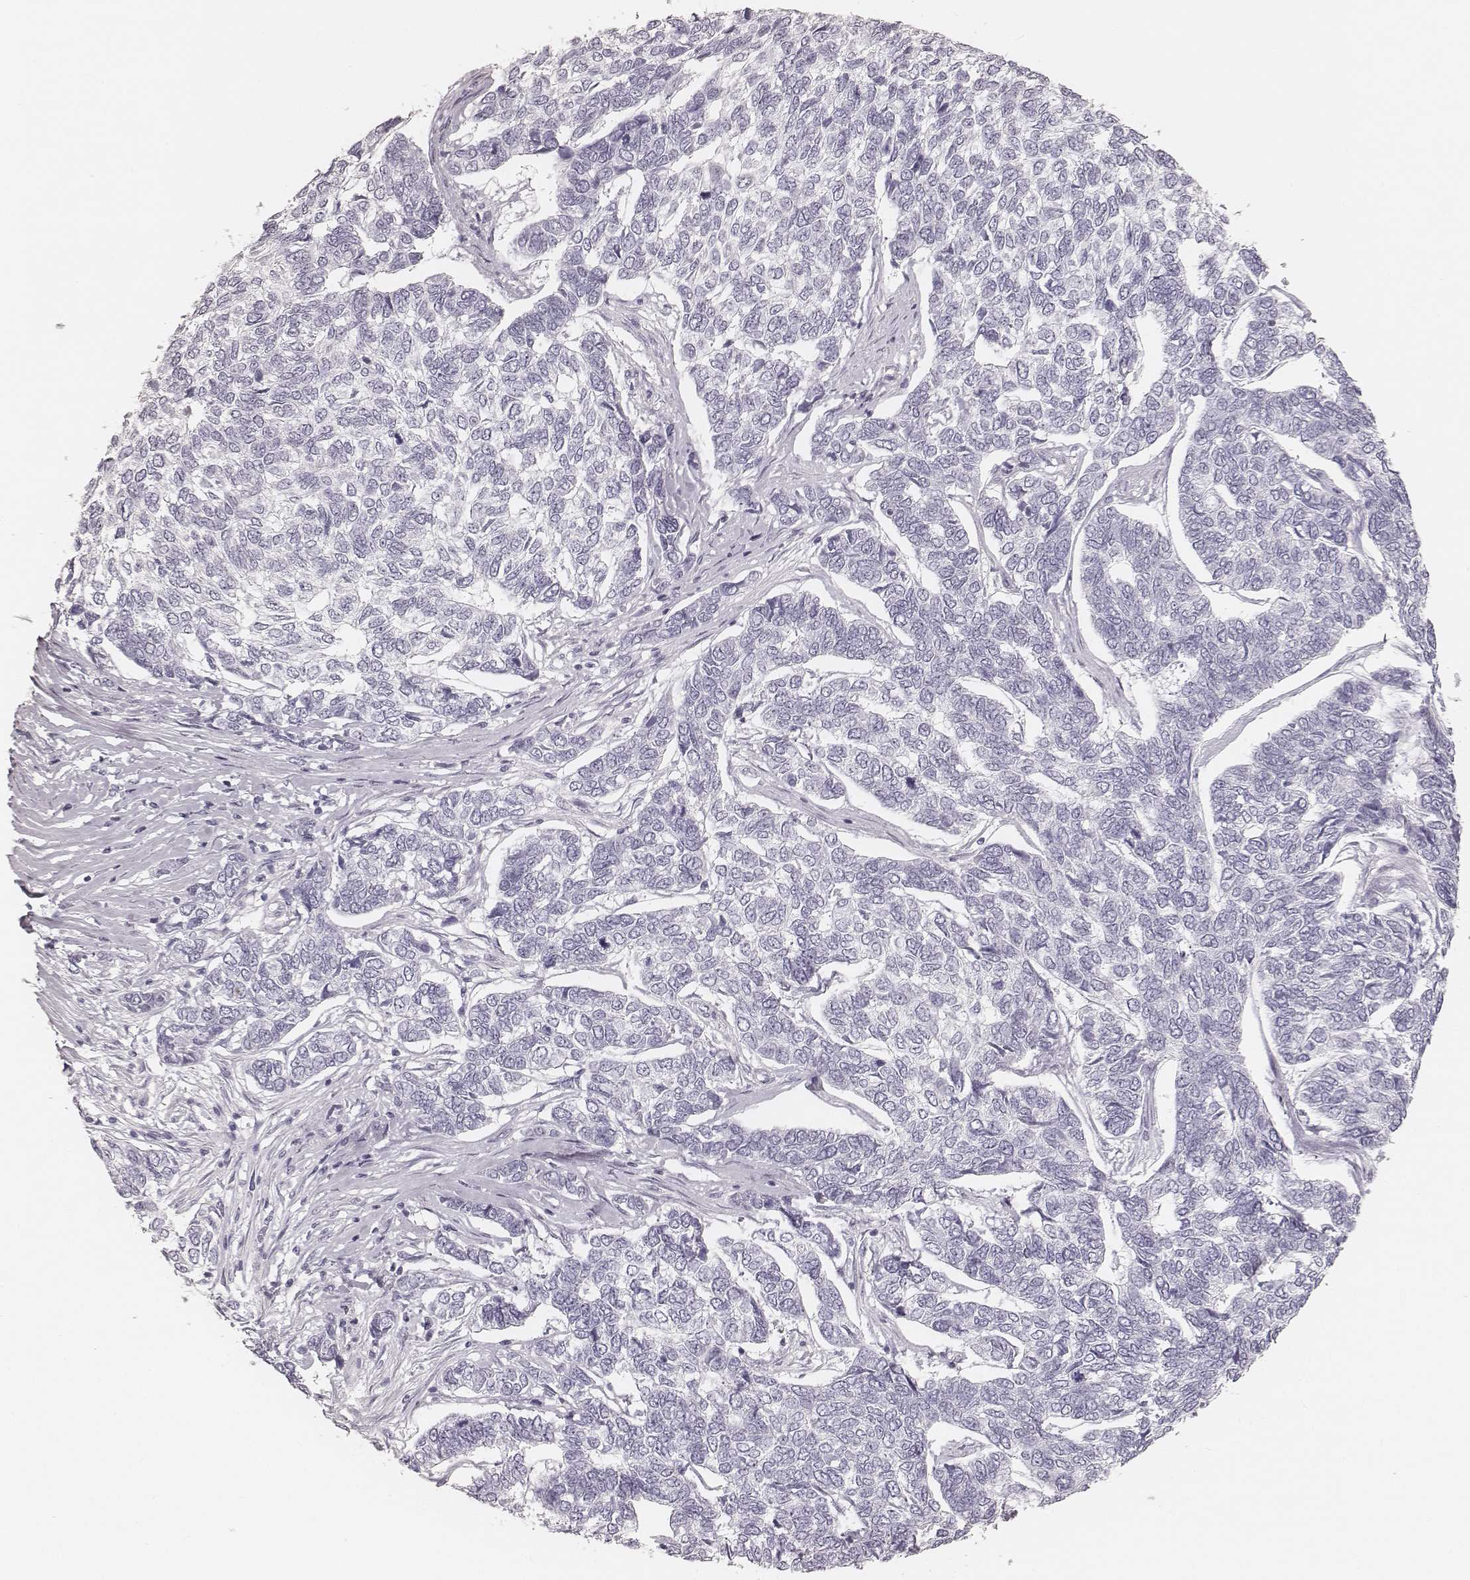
{"staining": {"intensity": "negative", "quantity": "none", "location": "none"}, "tissue": "skin cancer", "cell_type": "Tumor cells", "image_type": "cancer", "snomed": [{"axis": "morphology", "description": "Basal cell carcinoma"}, {"axis": "topography", "description": "Skin"}], "caption": "The immunohistochemistry image has no significant positivity in tumor cells of basal cell carcinoma (skin) tissue.", "gene": "KRT82", "patient": {"sex": "female", "age": 65}}